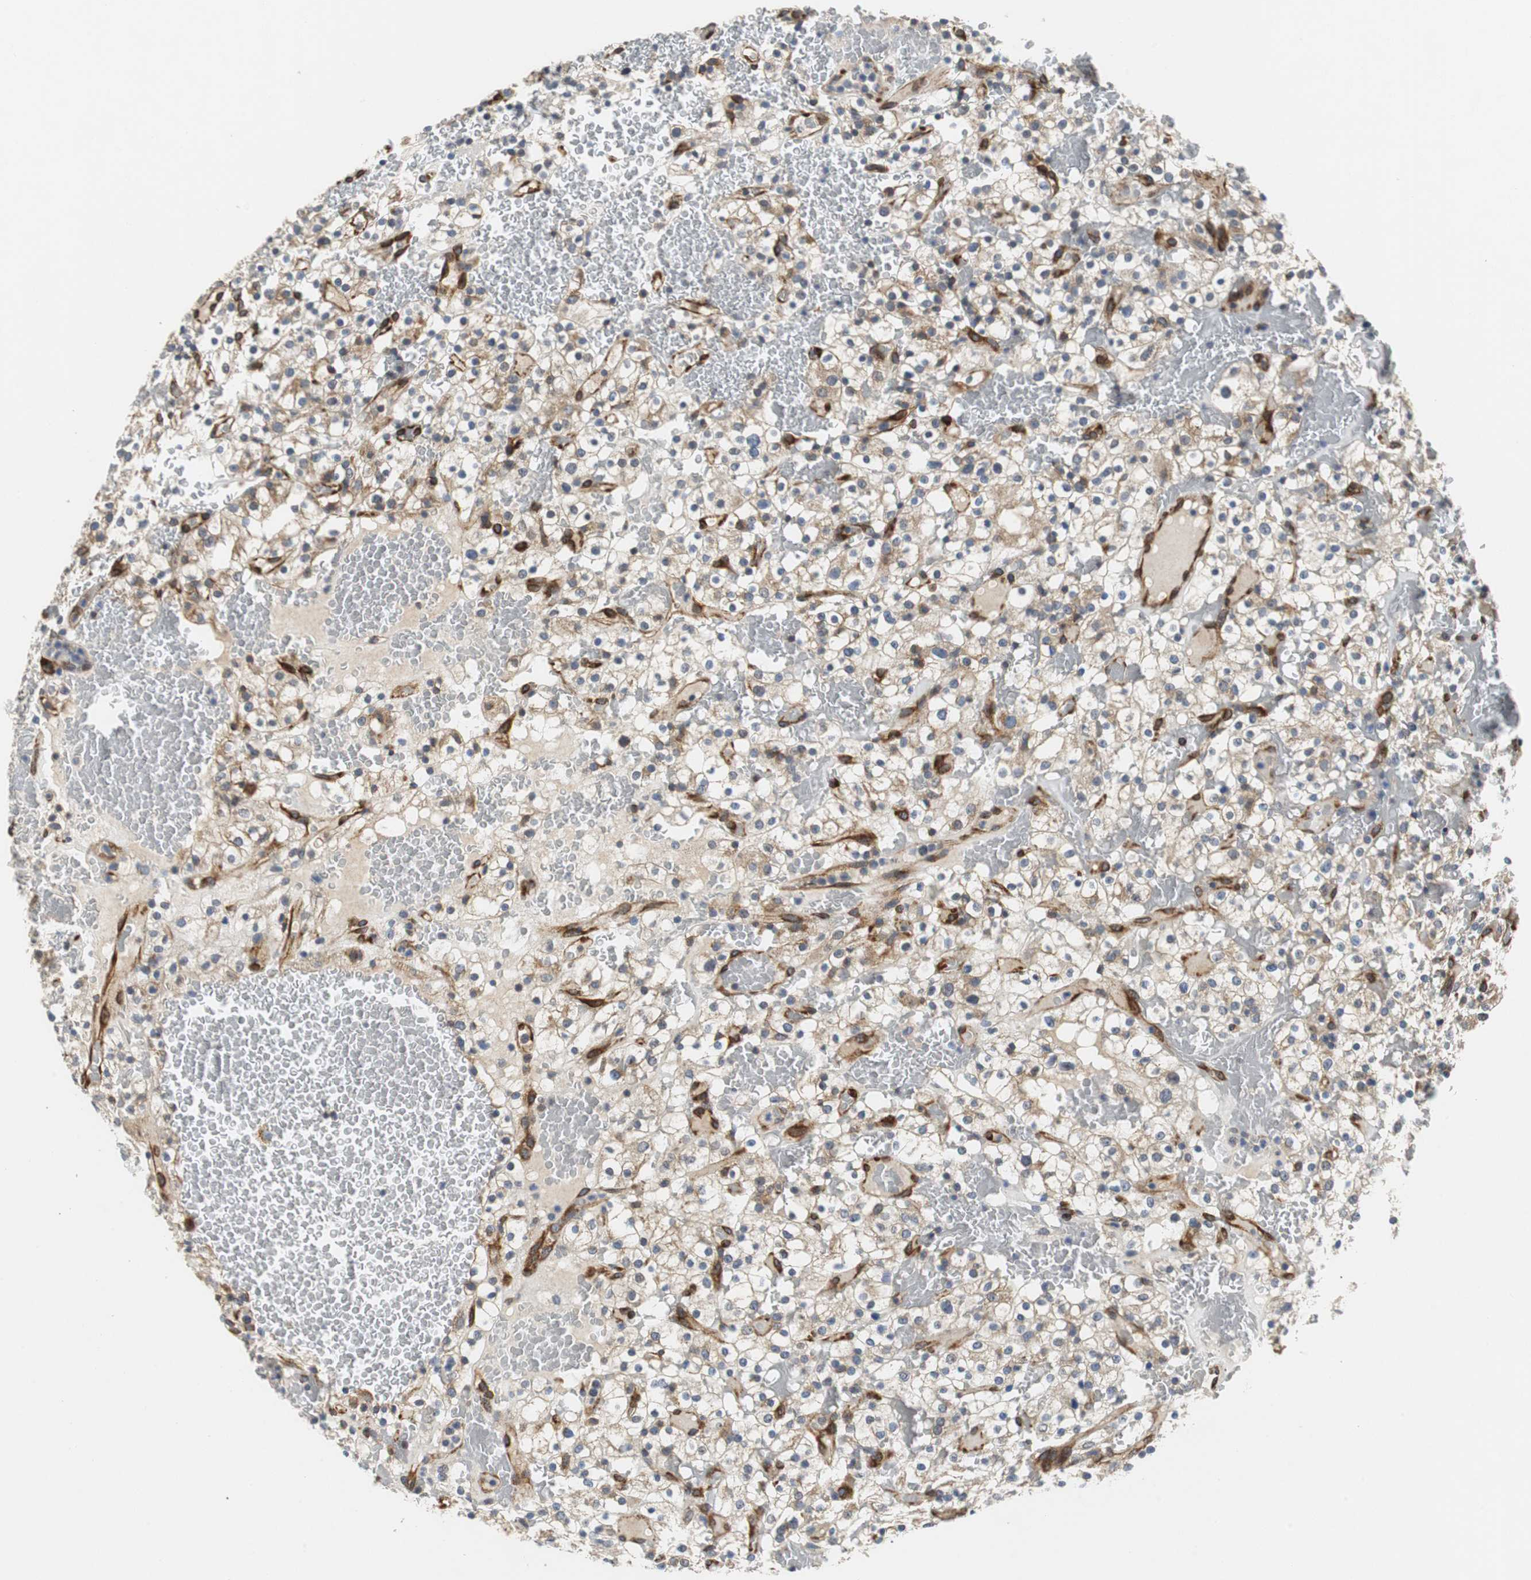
{"staining": {"intensity": "weak", "quantity": ">75%", "location": "cytoplasmic/membranous"}, "tissue": "renal cancer", "cell_type": "Tumor cells", "image_type": "cancer", "snomed": [{"axis": "morphology", "description": "Normal tissue, NOS"}, {"axis": "morphology", "description": "Adenocarcinoma, NOS"}, {"axis": "topography", "description": "Kidney"}], "caption": "The micrograph shows a brown stain indicating the presence of a protein in the cytoplasmic/membranous of tumor cells in renal cancer.", "gene": "ISCU", "patient": {"sex": "female", "age": 72}}